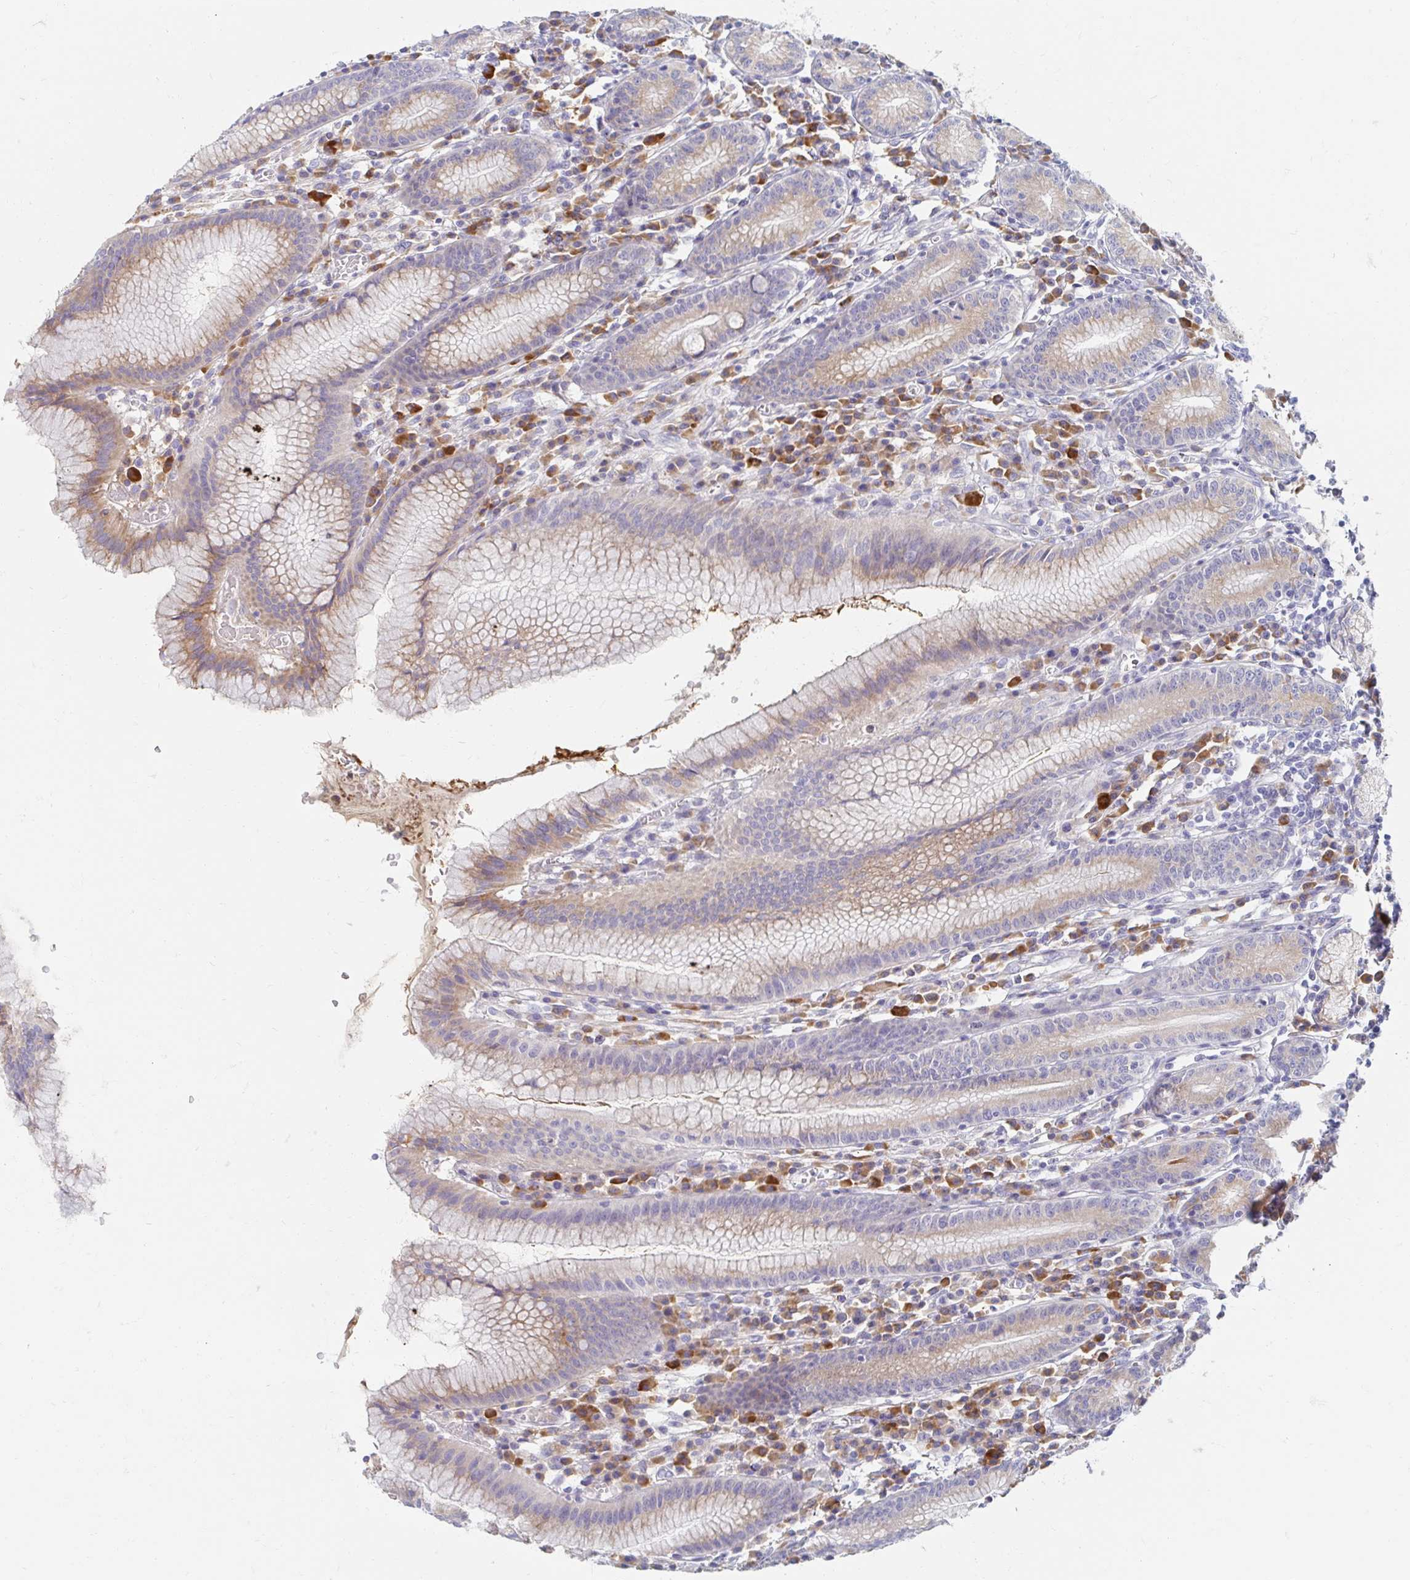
{"staining": {"intensity": "moderate", "quantity": ">75%", "location": "cytoplasmic/membranous"}, "tissue": "stomach", "cell_type": "Glandular cells", "image_type": "normal", "snomed": [{"axis": "morphology", "description": "Normal tissue, NOS"}, {"axis": "topography", "description": "Stomach"}], "caption": "The immunohistochemical stain labels moderate cytoplasmic/membranous expression in glandular cells of unremarkable stomach. (DAB IHC, brown staining for protein, blue staining for nuclei).", "gene": "MYLK2", "patient": {"sex": "male", "age": 55}}